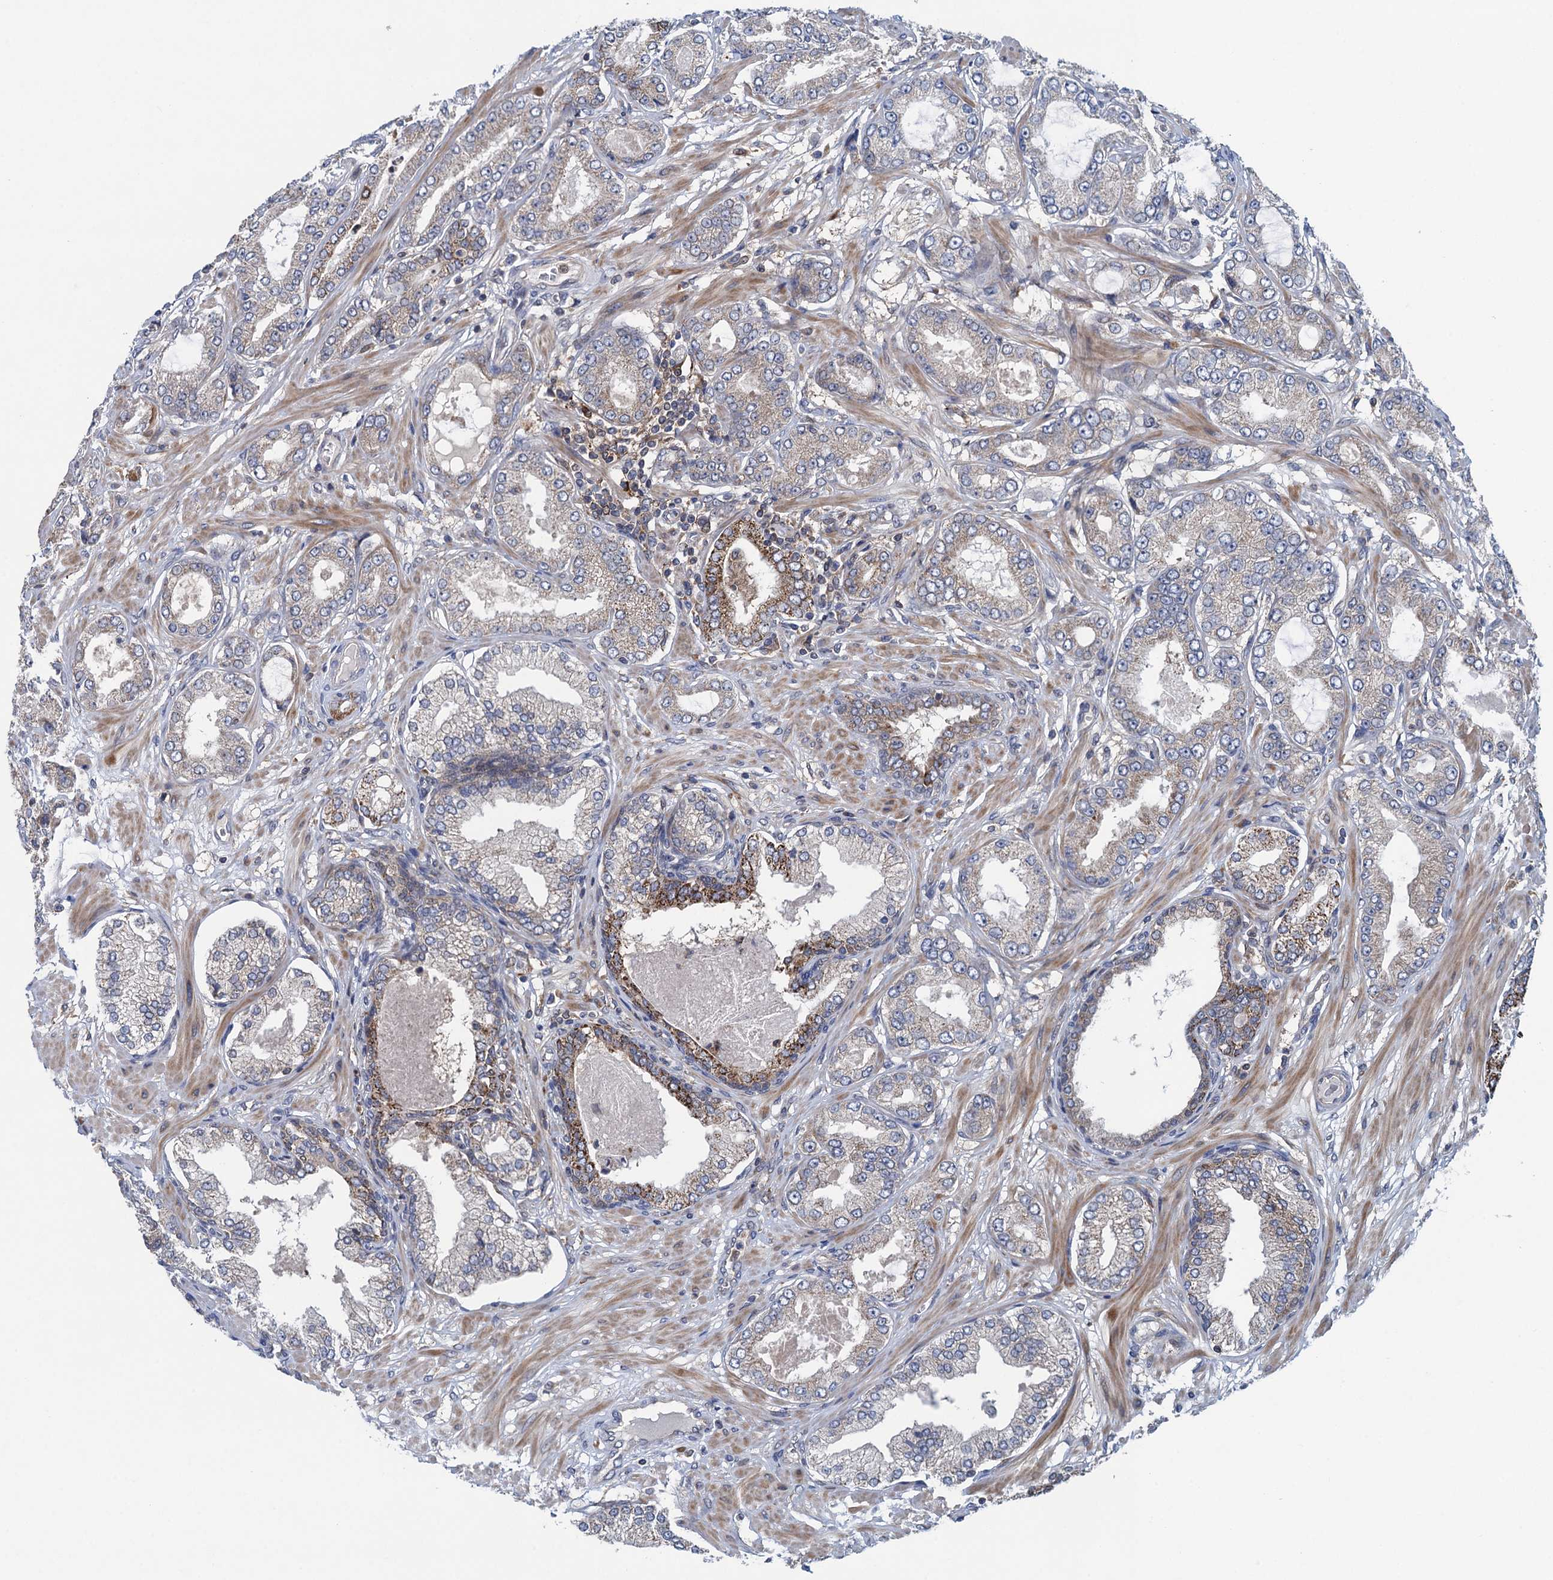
{"staining": {"intensity": "negative", "quantity": "none", "location": "none"}, "tissue": "prostate cancer", "cell_type": "Tumor cells", "image_type": "cancer", "snomed": [{"axis": "morphology", "description": "Adenocarcinoma, Low grade"}, {"axis": "topography", "description": "Prostate"}], "caption": "This image is of prostate low-grade adenocarcinoma stained with immunohistochemistry (IHC) to label a protein in brown with the nuclei are counter-stained blue. There is no staining in tumor cells.", "gene": "CNTN5", "patient": {"sex": "male", "age": 63}}